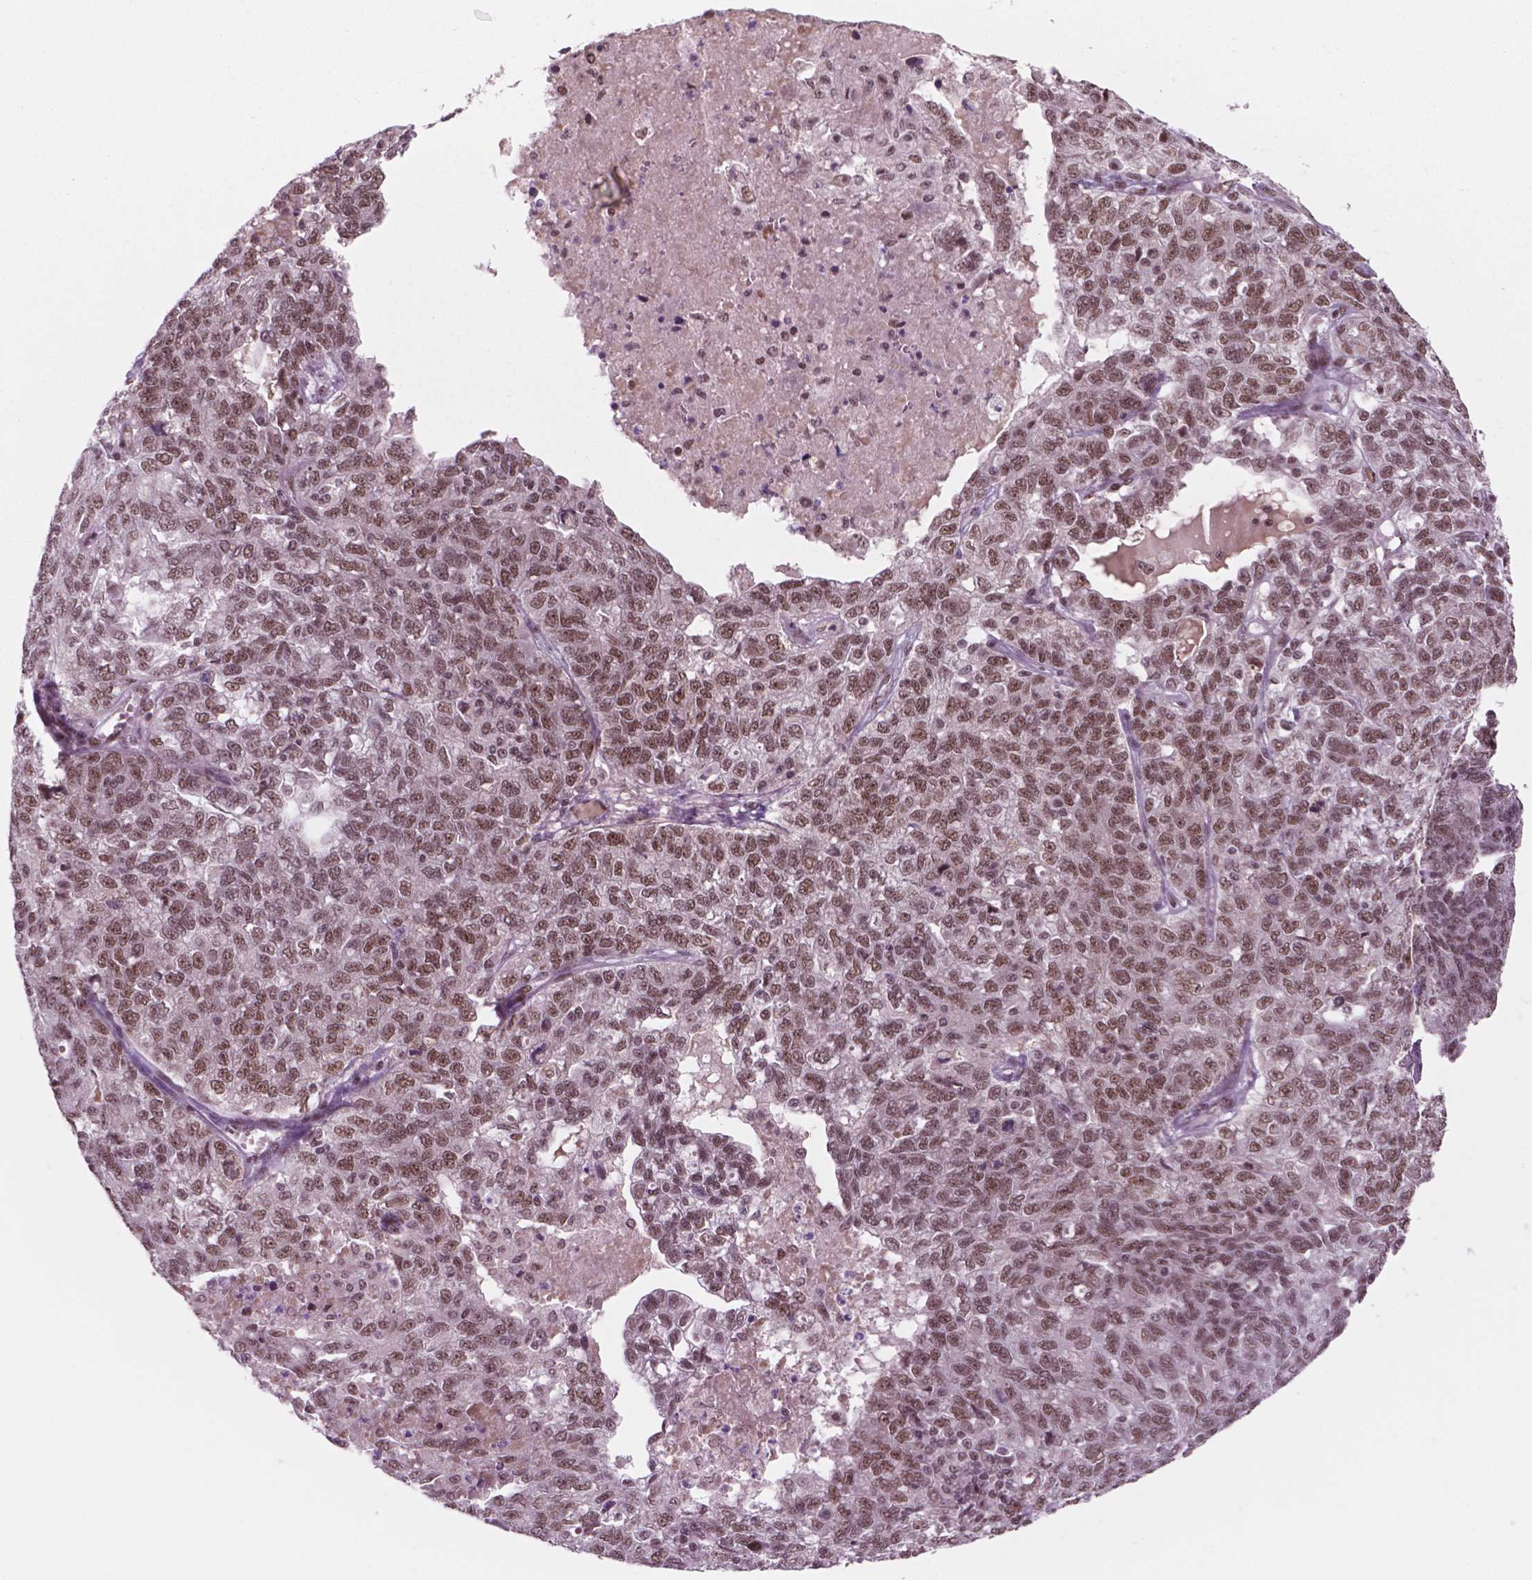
{"staining": {"intensity": "moderate", "quantity": ">75%", "location": "nuclear"}, "tissue": "ovarian cancer", "cell_type": "Tumor cells", "image_type": "cancer", "snomed": [{"axis": "morphology", "description": "Cystadenocarcinoma, serous, NOS"}, {"axis": "topography", "description": "Ovary"}], "caption": "The immunohistochemical stain highlights moderate nuclear staining in tumor cells of serous cystadenocarcinoma (ovarian) tissue.", "gene": "POLR2E", "patient": {"sex": "female", "age": 71}}